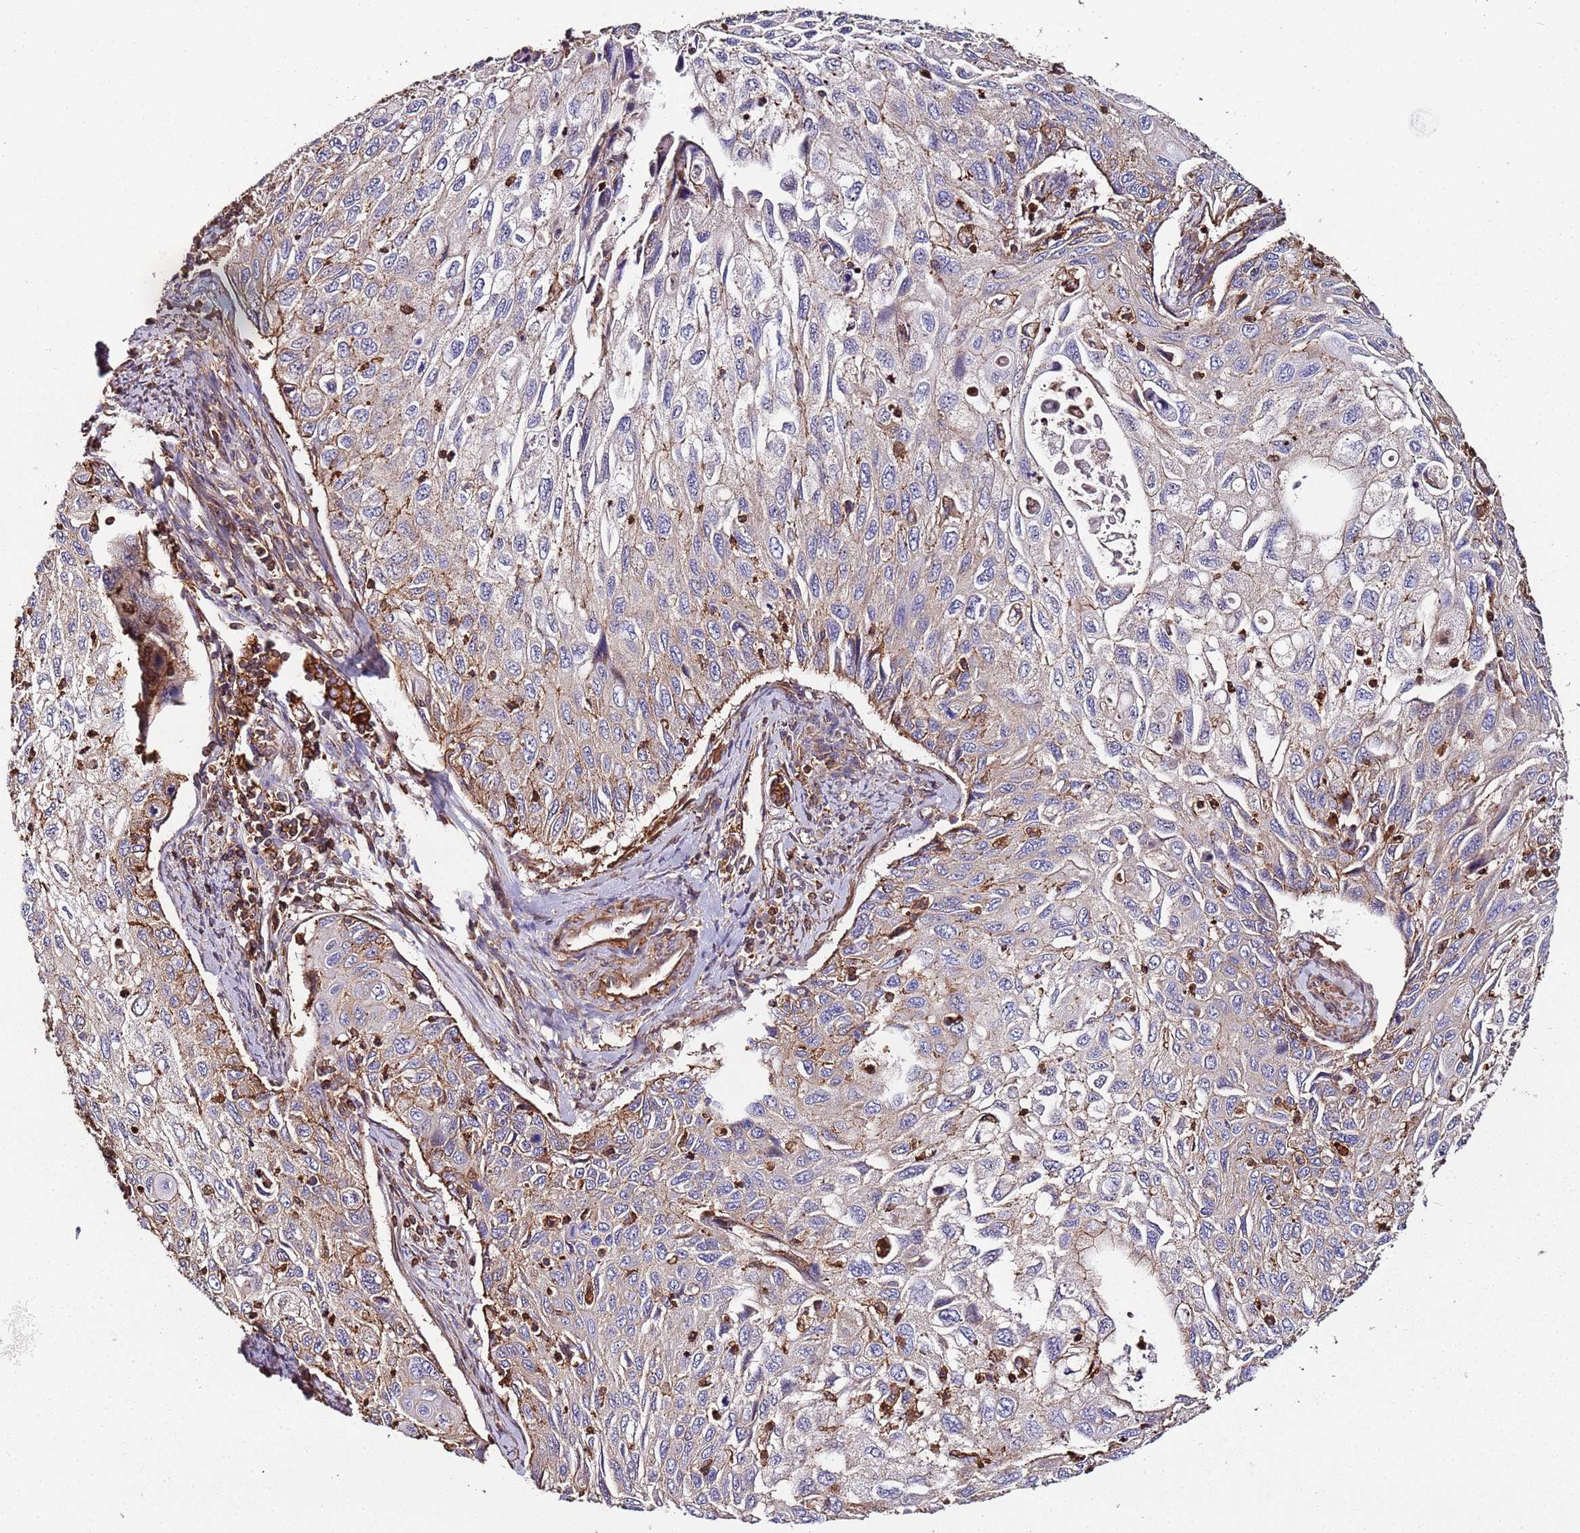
{"staining": {"intensity": "weak", "quantity": "<25%", "location": "cytoplasmic/membranous"}, "tissue": "cervical cancer", "cell_type": "Tumor cells", "image_type": "cancer", "snomed": [{"axis": "morphology", "description": "Squamous cell carcinoma, NOS"}, {"axis": "topography", "description": "Cervix"}], "caption": "Cervical cancer was stained to show a protein in brown. There is no significant positivity in tumor cells. (Brightfield microscopy of DAB IHC at high magnification).", "gene": "CYP2U1", "patient": {"sex": "female", "age": 70}}